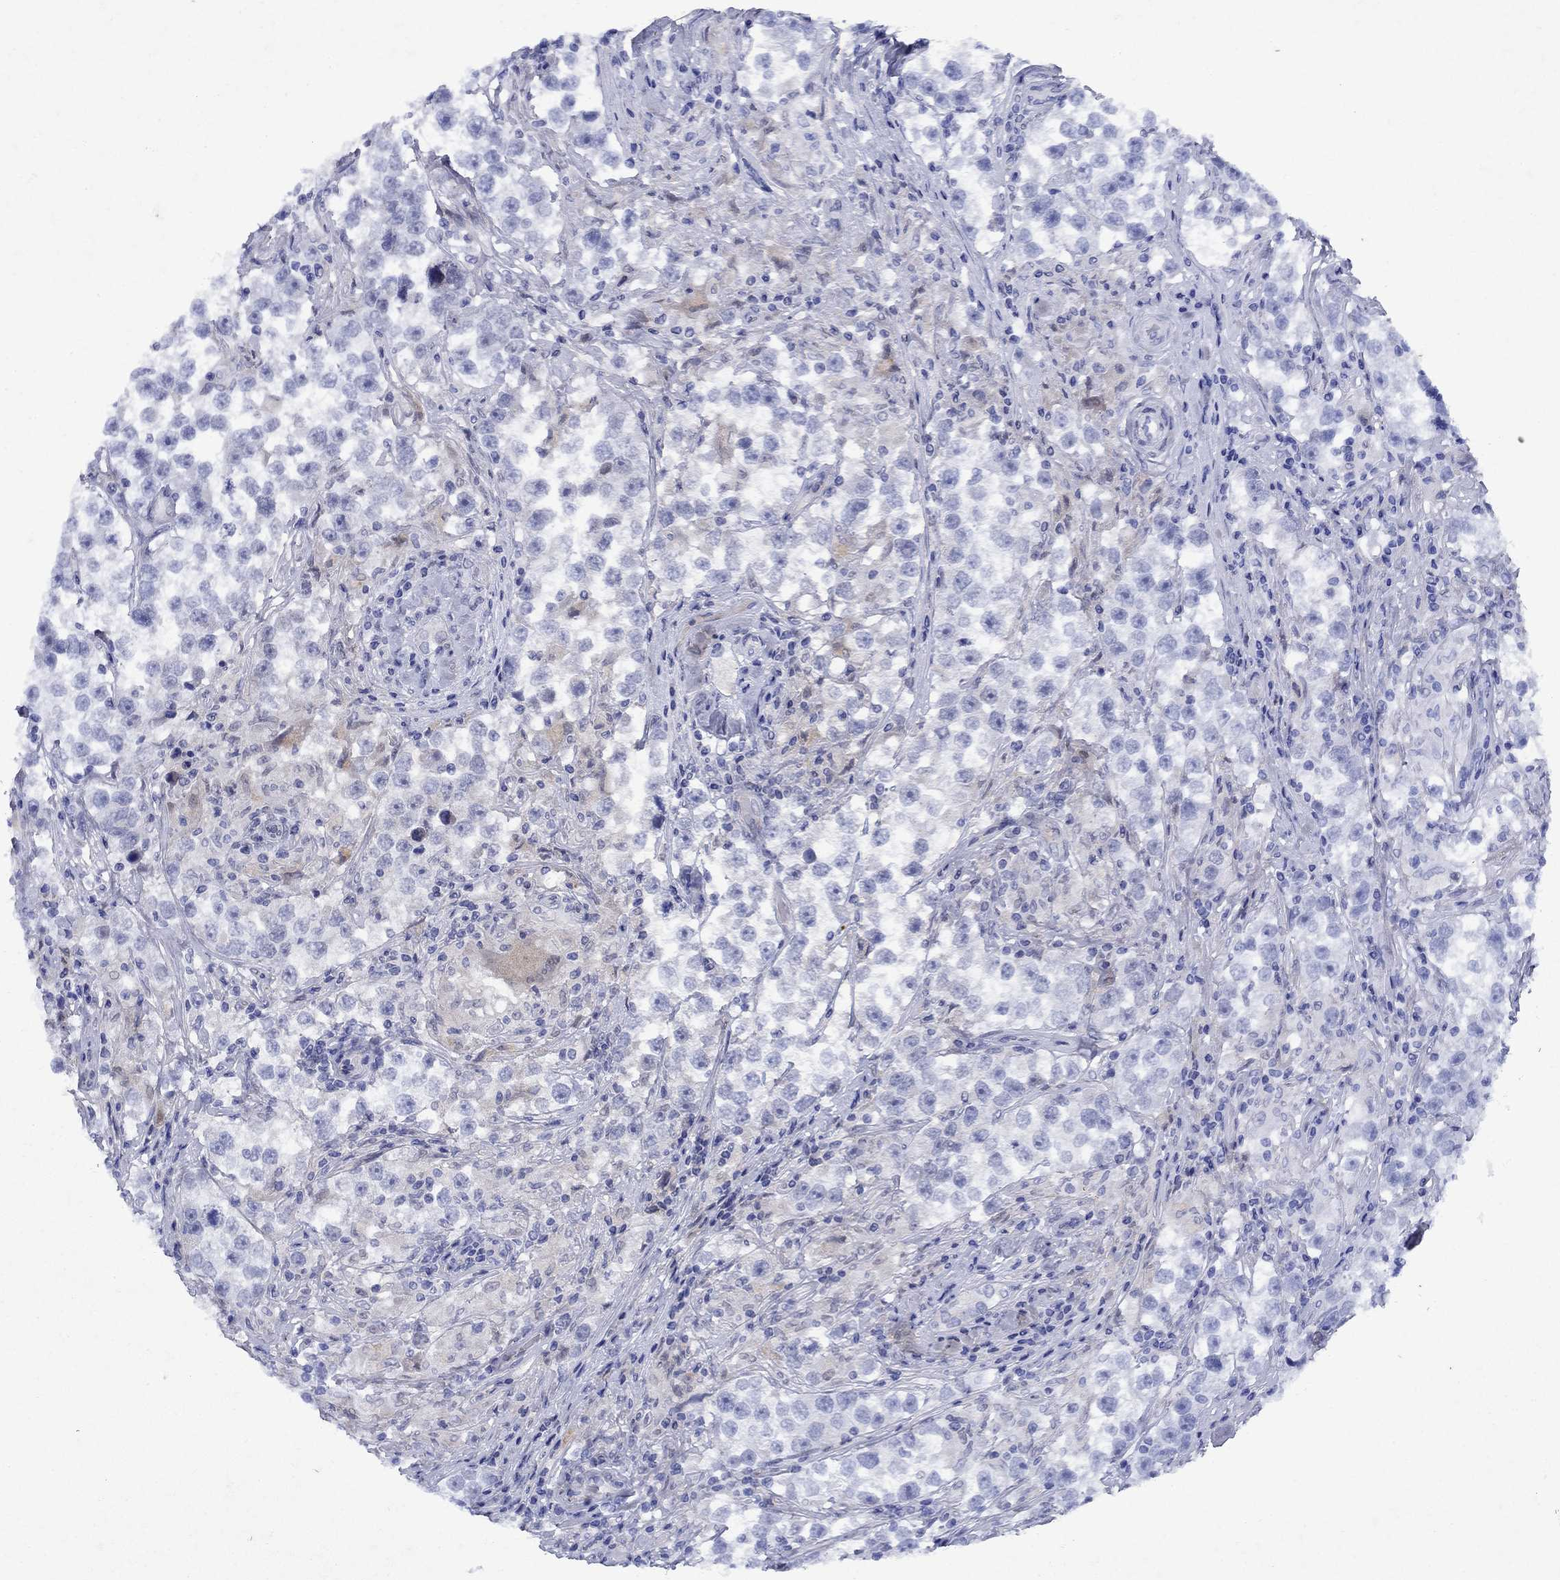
{"staining": {"intensity": "negative", "quantity": "none", "location": "none"}, "tissue": "testis cancer", "cell_type": "Tumor cells", "image_type": "cancer", "snomed": [{"axis": "morphology", "description": "Seminoma, NOS"}, {"axis": "topography", "description": "Testis"}], "caption": "A histopathology image of human testis seminoma is negative for staining in tumor cells. (DAB (3,3'-diaminobenzidine) immunohistochemistry (IHC), high magnification).", "gene": "STAB2", "patient": {"sex": "male", "age": 46}}